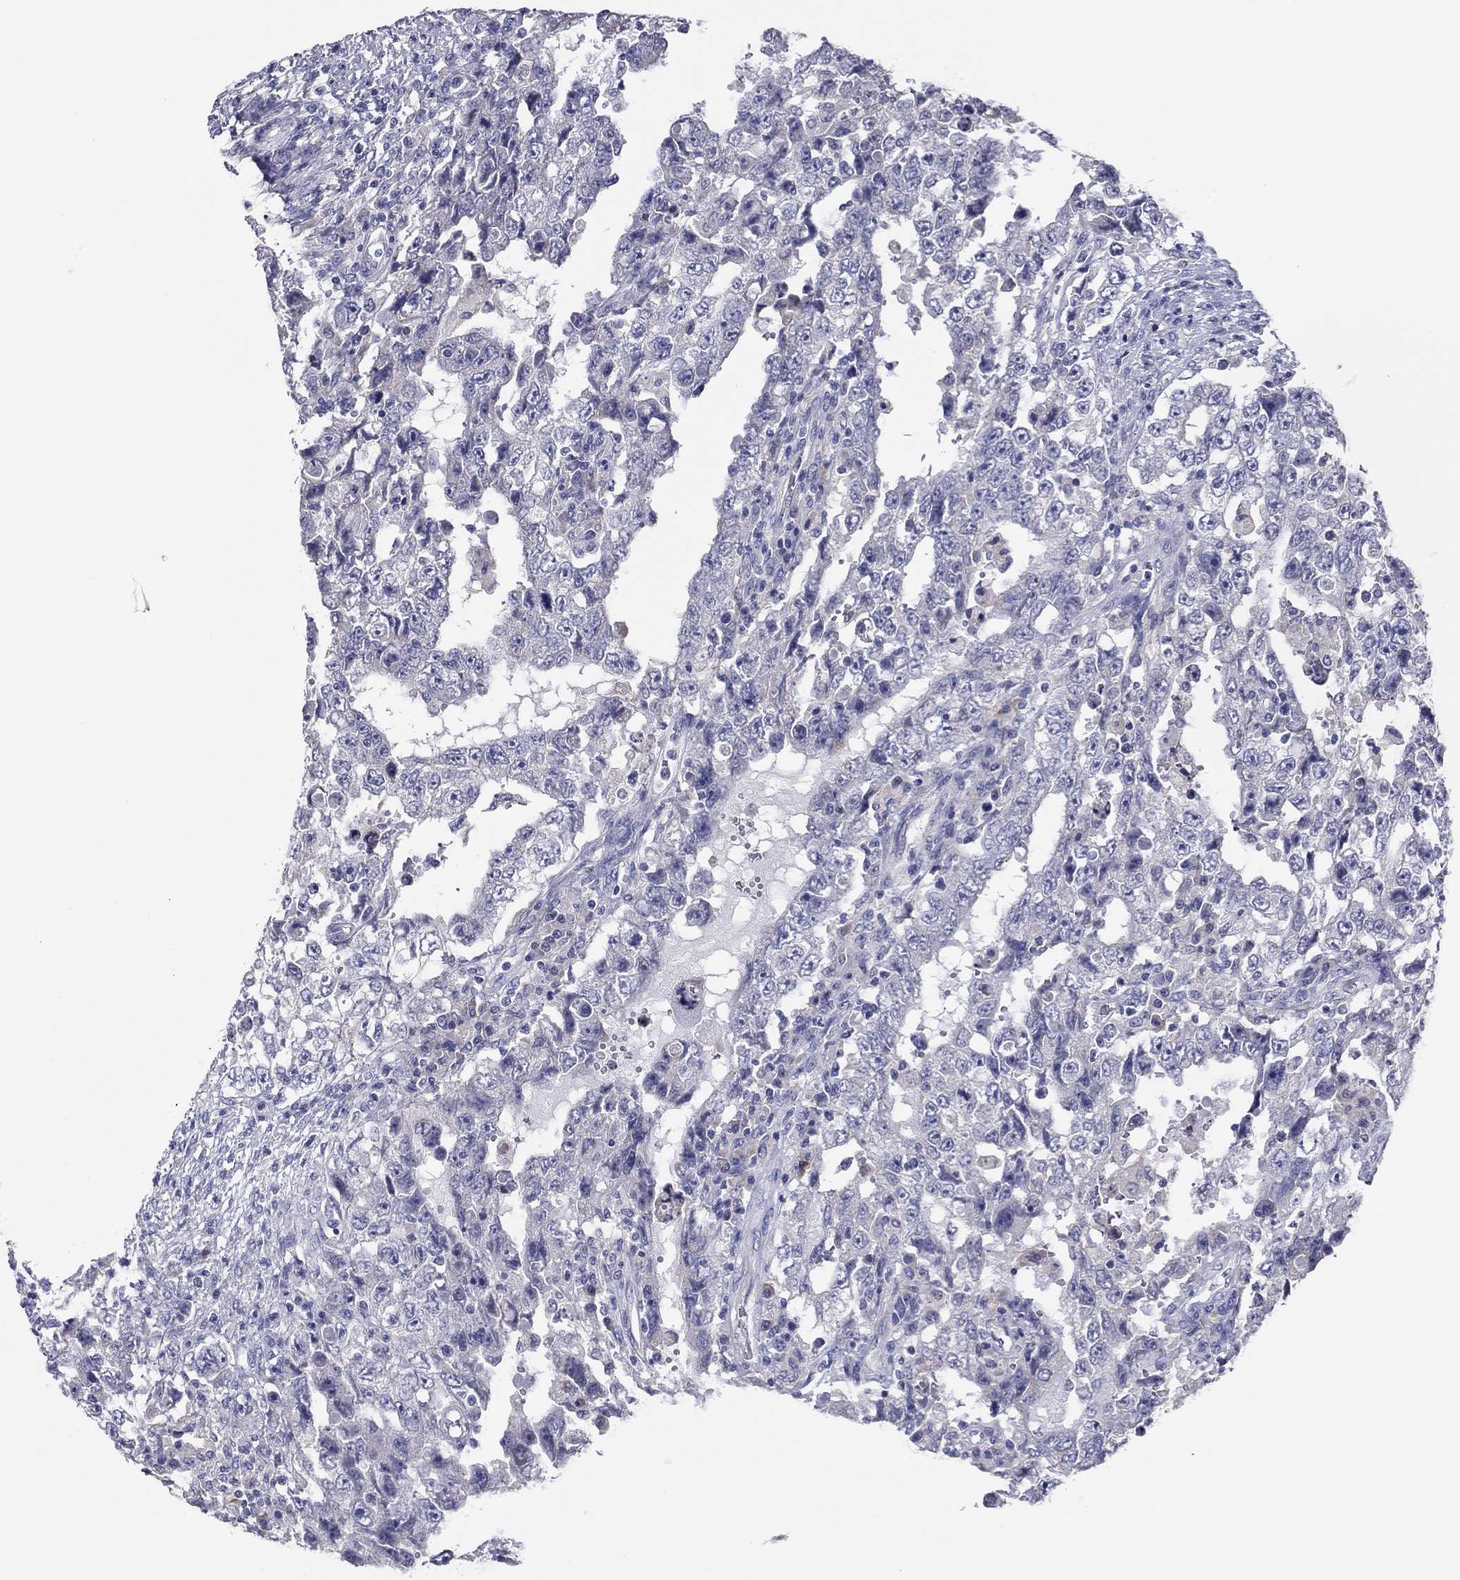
{"staining": {"intensity": "negative", "quantity": "none", "location": "none"}, "tissue": "testis cancer", "cell_type": "Tumor cells", "image_type": "cancer", "snomed": [{"axis": "morphology", "description": "Carcinoma, Embryonal, NOS"}, {"axis": "topography", "description": "Testis"}], "caption": "A high-resolution micrograph shows immunohistochemistry staining of testis cancer (embryonal carcinoma), which demonstrates no significant staining in tumor cells. The staining was performed using DAB to visualize the protein expression in brown, while the nuclei were stained in blue with hematoxylin (Magnification: 20x).", "gene": "GRK7", "patient": {"sex": "male", "age": 26}}